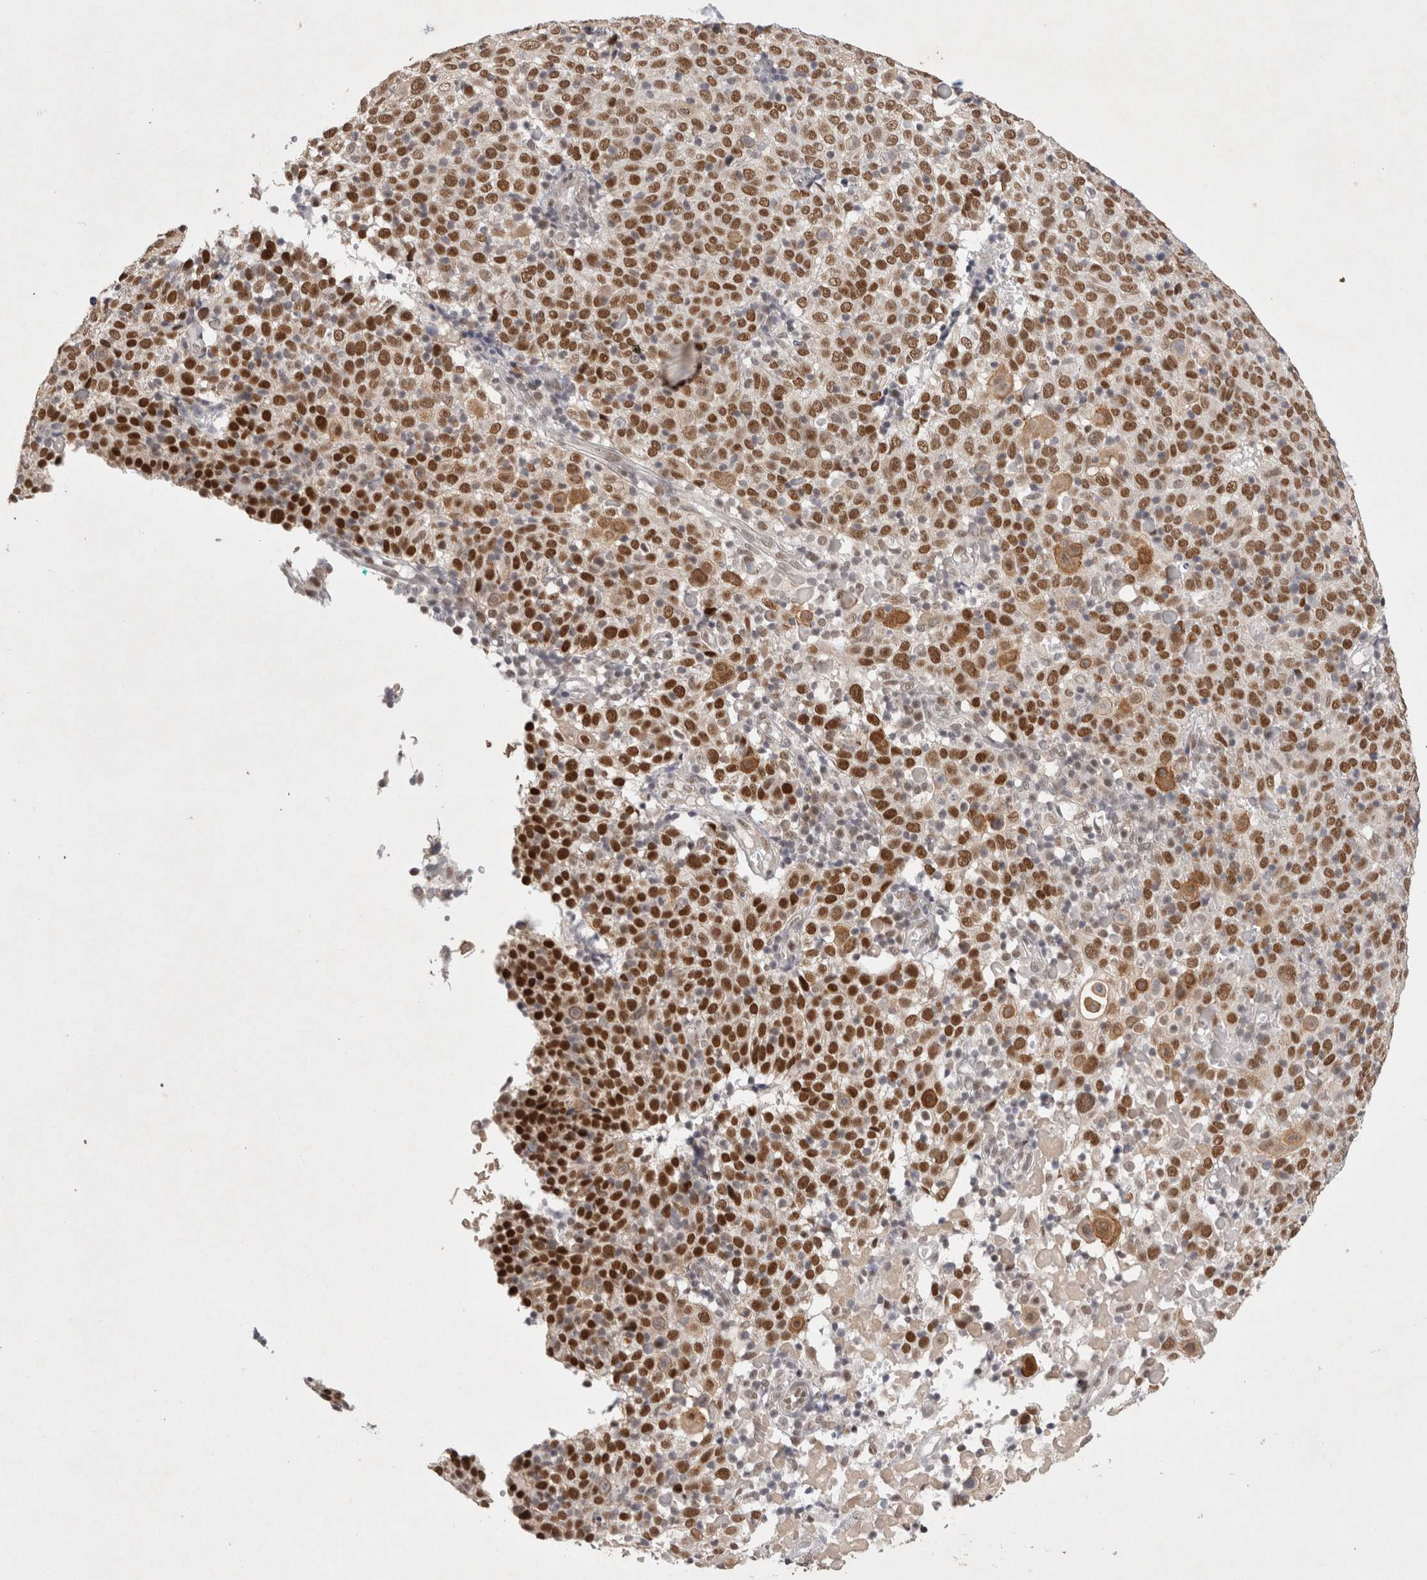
{"staining": {"intensity": "strong", "quantity": ">75%", "location": "nuclear"}, "tissue": "cervical cancer", "cell_type": "Tumor cells", "image_type": "cancer", "snomed": [{"axis": "morphology", "description": "Squamous cell carcinoma, NOS"}, {"axis": "topography", "description": "Cervix"}], "caption": "IHC (DAB) staining of cervical cancer (squamous cell carcinoma) reveals strong nuclear protein staining in approximately >75% of tumor cells.", "gene": "RECQL4", "patient": {"sex": "female", "age": 74}}